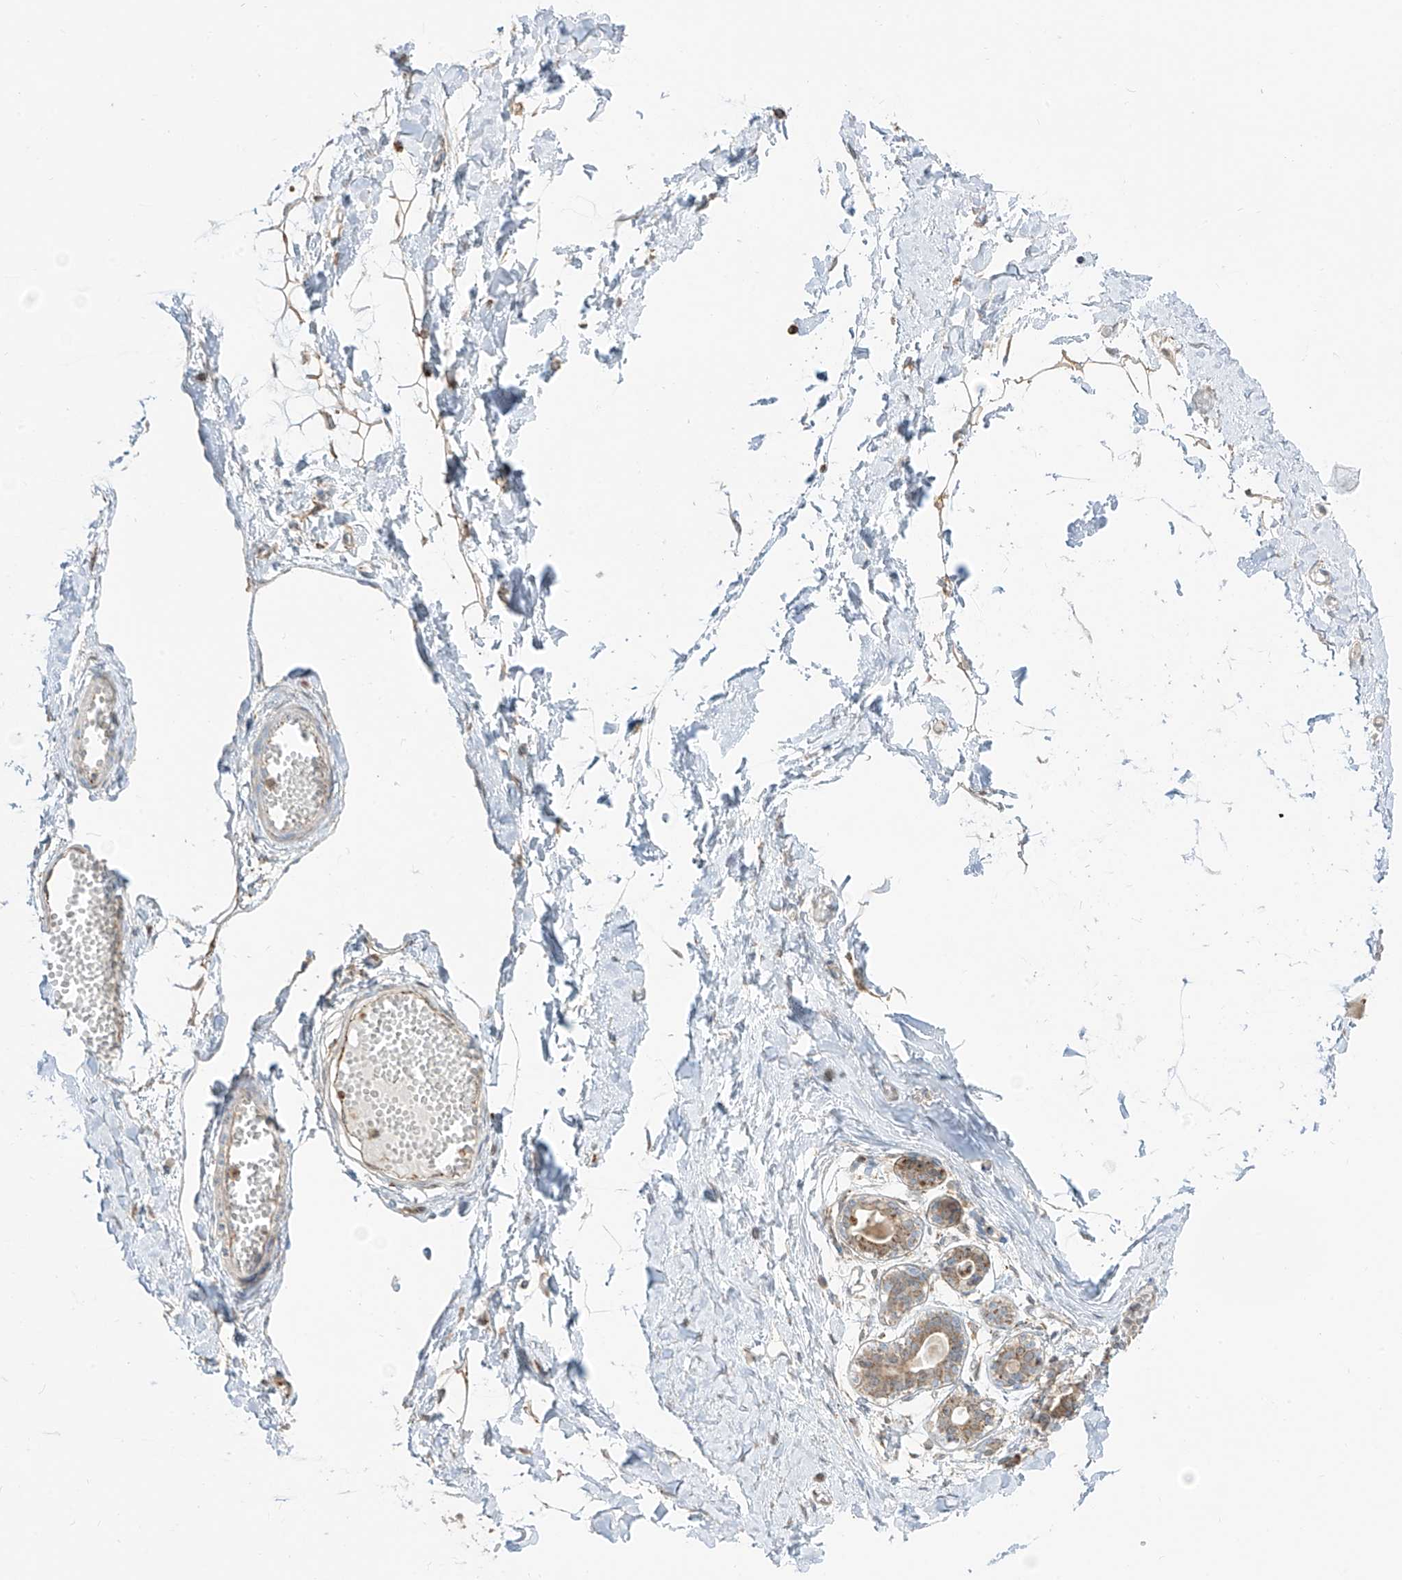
{"staining": {"intensity": "negative", "quantity": "none", "location": "none"}, "tissue": "breast", "cell_type": "Adipocytes", "image_type": "normal", "snomed": [{"axis": "morphology", "description": "Normal tissue, NOS"}, {"axis": "topography", "description": "Breast"}], "caption": "Immunohistochemistry histopathology image of unremarkable breast stained for a protein (brown), which exhibits no expression in adipocytes. Nuclei are stained in blue.", "gene": "ETHE1", "patient": {"sex": "female", "age": 27}}